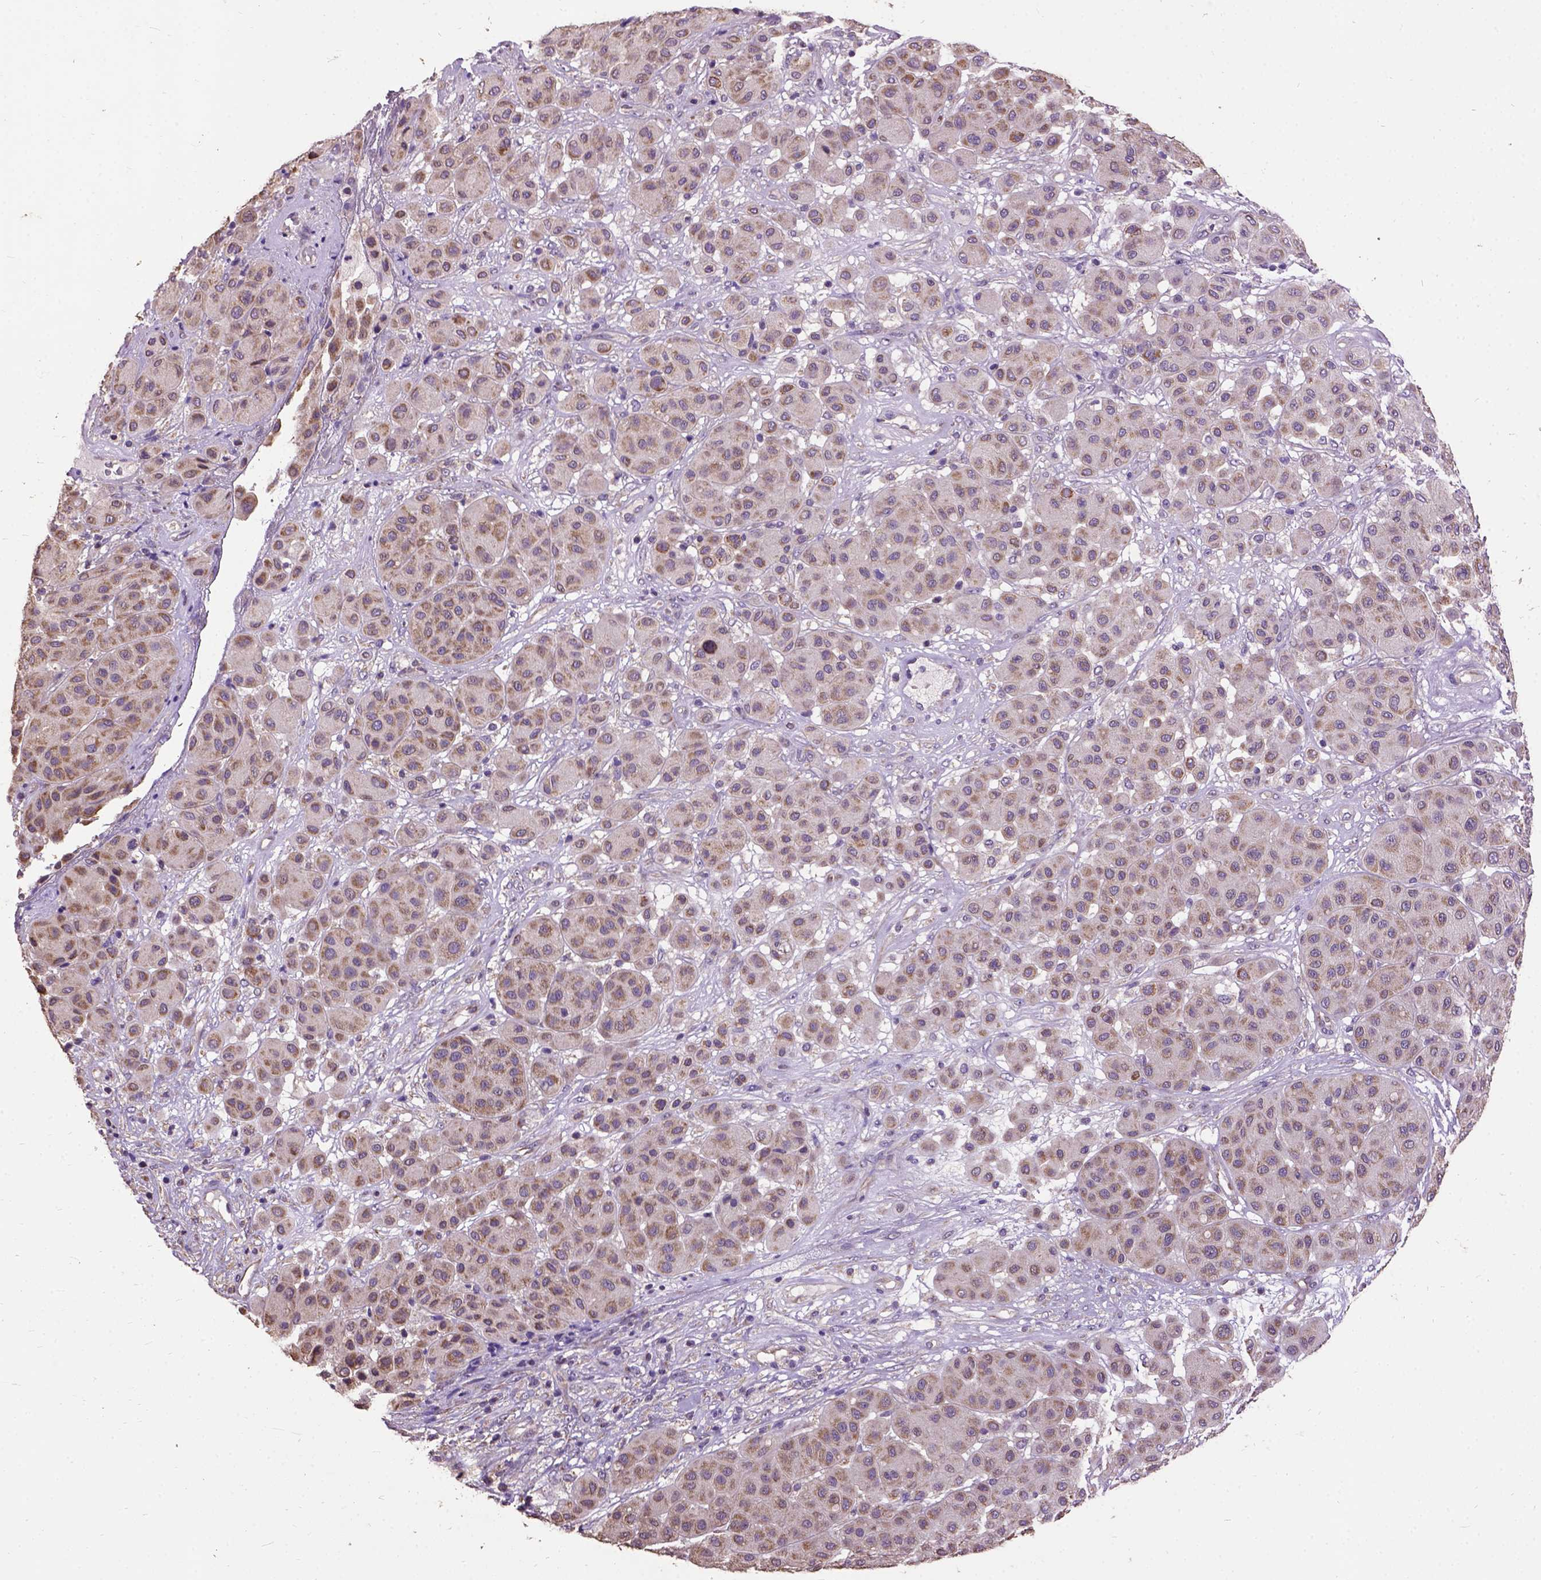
{"staining": {"intensity": "weak", "quantity": ">75%", "location": "cytoplasmic/membranous"}, "tissue": "melanoma", "cell_type": "Tumor cells", "image_type": "cancer", "snomed": [{"axis": "morphology", "description": "Malignant melanoma, Metastatic site"}, {"axis": "topography", "description": "Smooth muscle"}], "caption": "High-magnification brightfield microscopy of melanoma stained with DAB (3,3'-diaminobenzidine) (brown) and counterstained with hematoxylin (blue). tumor cells exhibit weak cytoplasmic/membranous positivity is seen in approximately>75% of cells. Using DAB (brown) and hematoxylin (blue) stains, captured at high magnification using brightfield microscopy.", "gene": "DQX1", "patient": {"sex": "male", "age": 41}}